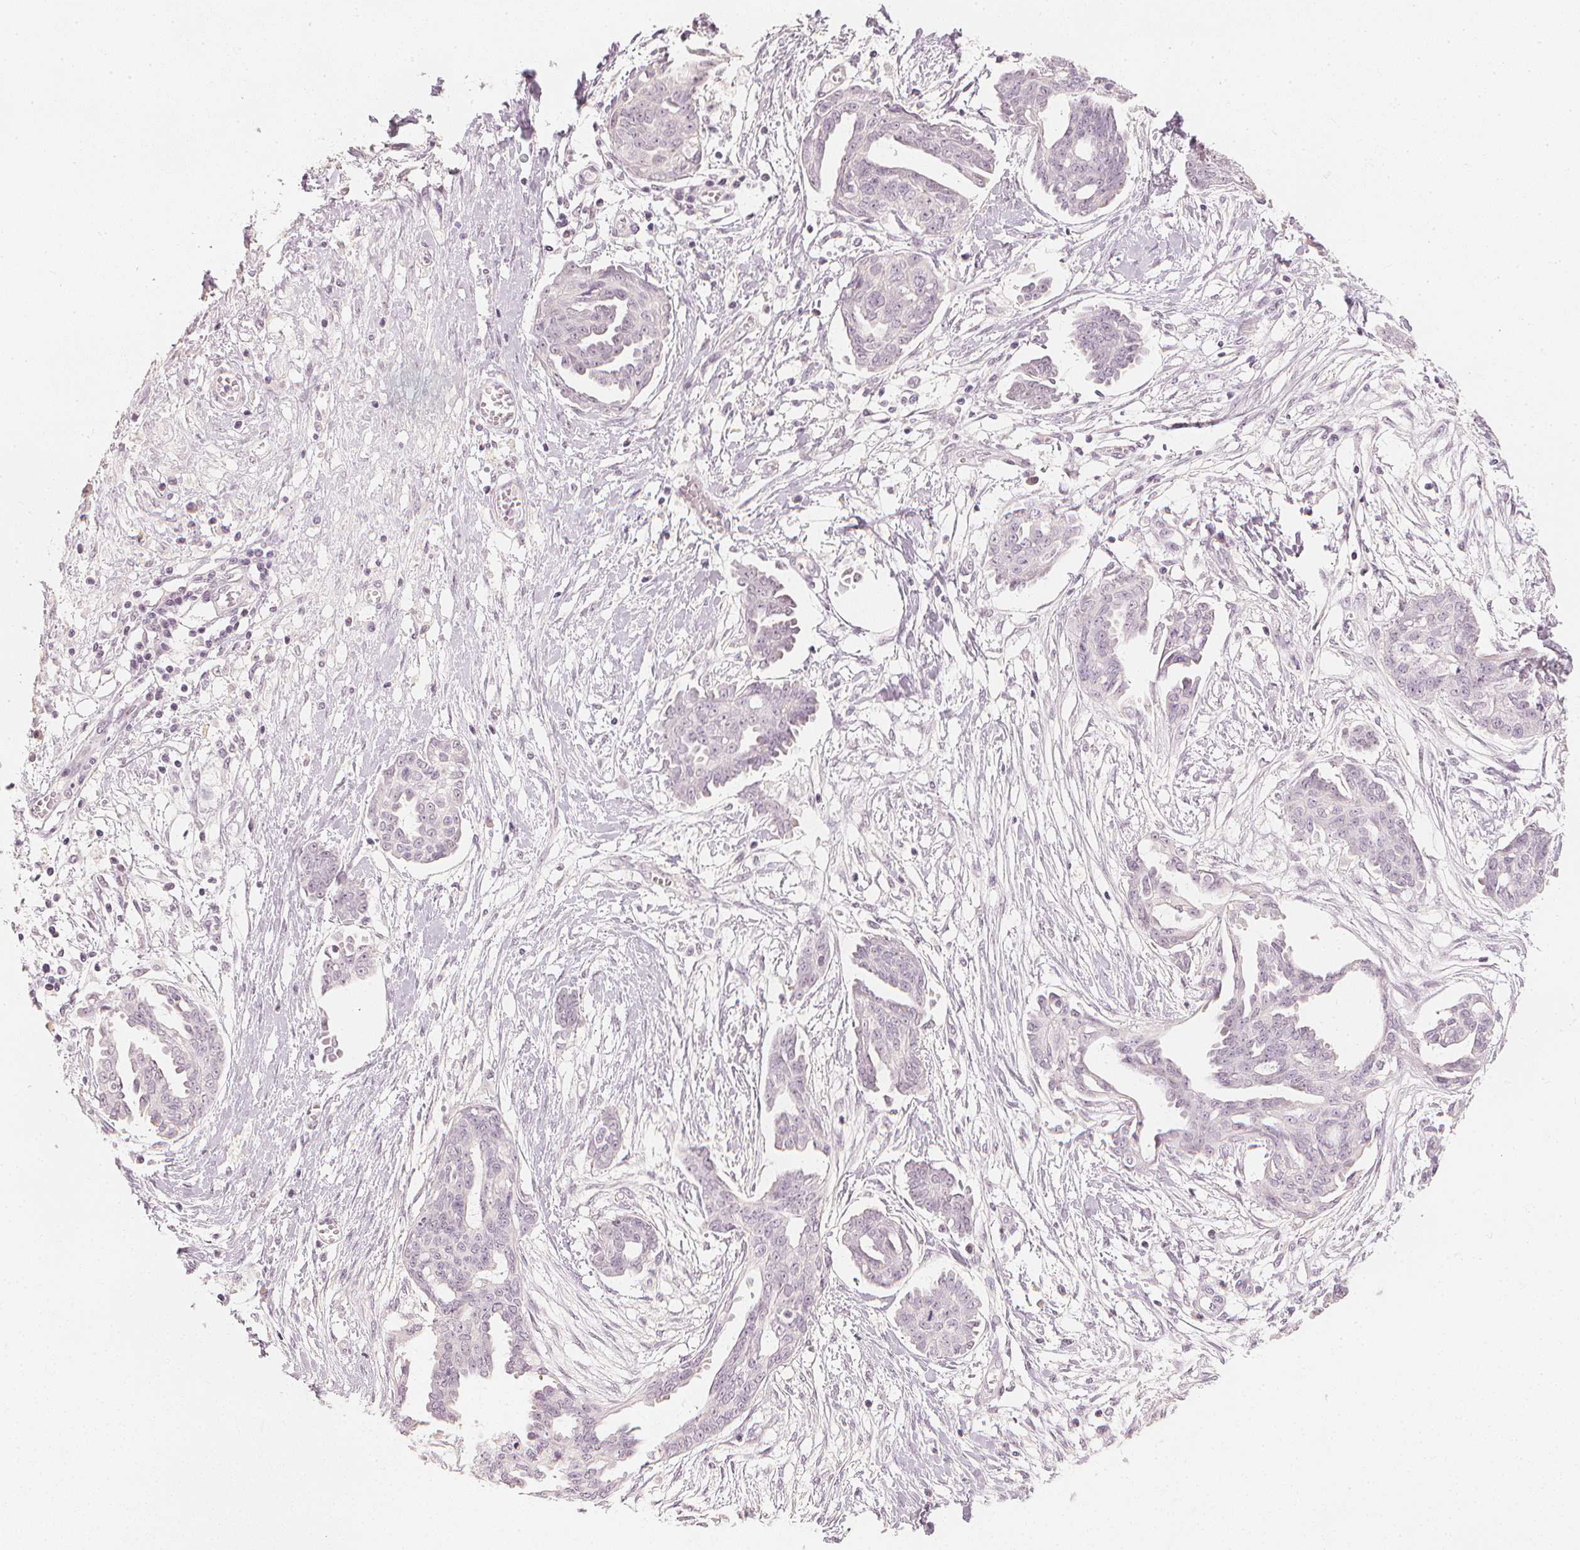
{"staining": {"intensity": "negative", "quantity": "none", "location": "none"}, "tissue": "ovarian cancer", "cell_type": "Tumor cells", "image_type": "cancer", "snomed": [{"axis": "morphology", "description": "Cystadenocarcinoma, serous, NOS"}, {"axis": "topography", "description": "Ovary"}], "caption": "This is an IHC photomicrograph of ovarian cancer (serous cystadenocarcinoma). There is no expression in tumor cells.", "gene": "CALB1", "patient": {"sex": "female", "age": 71}}